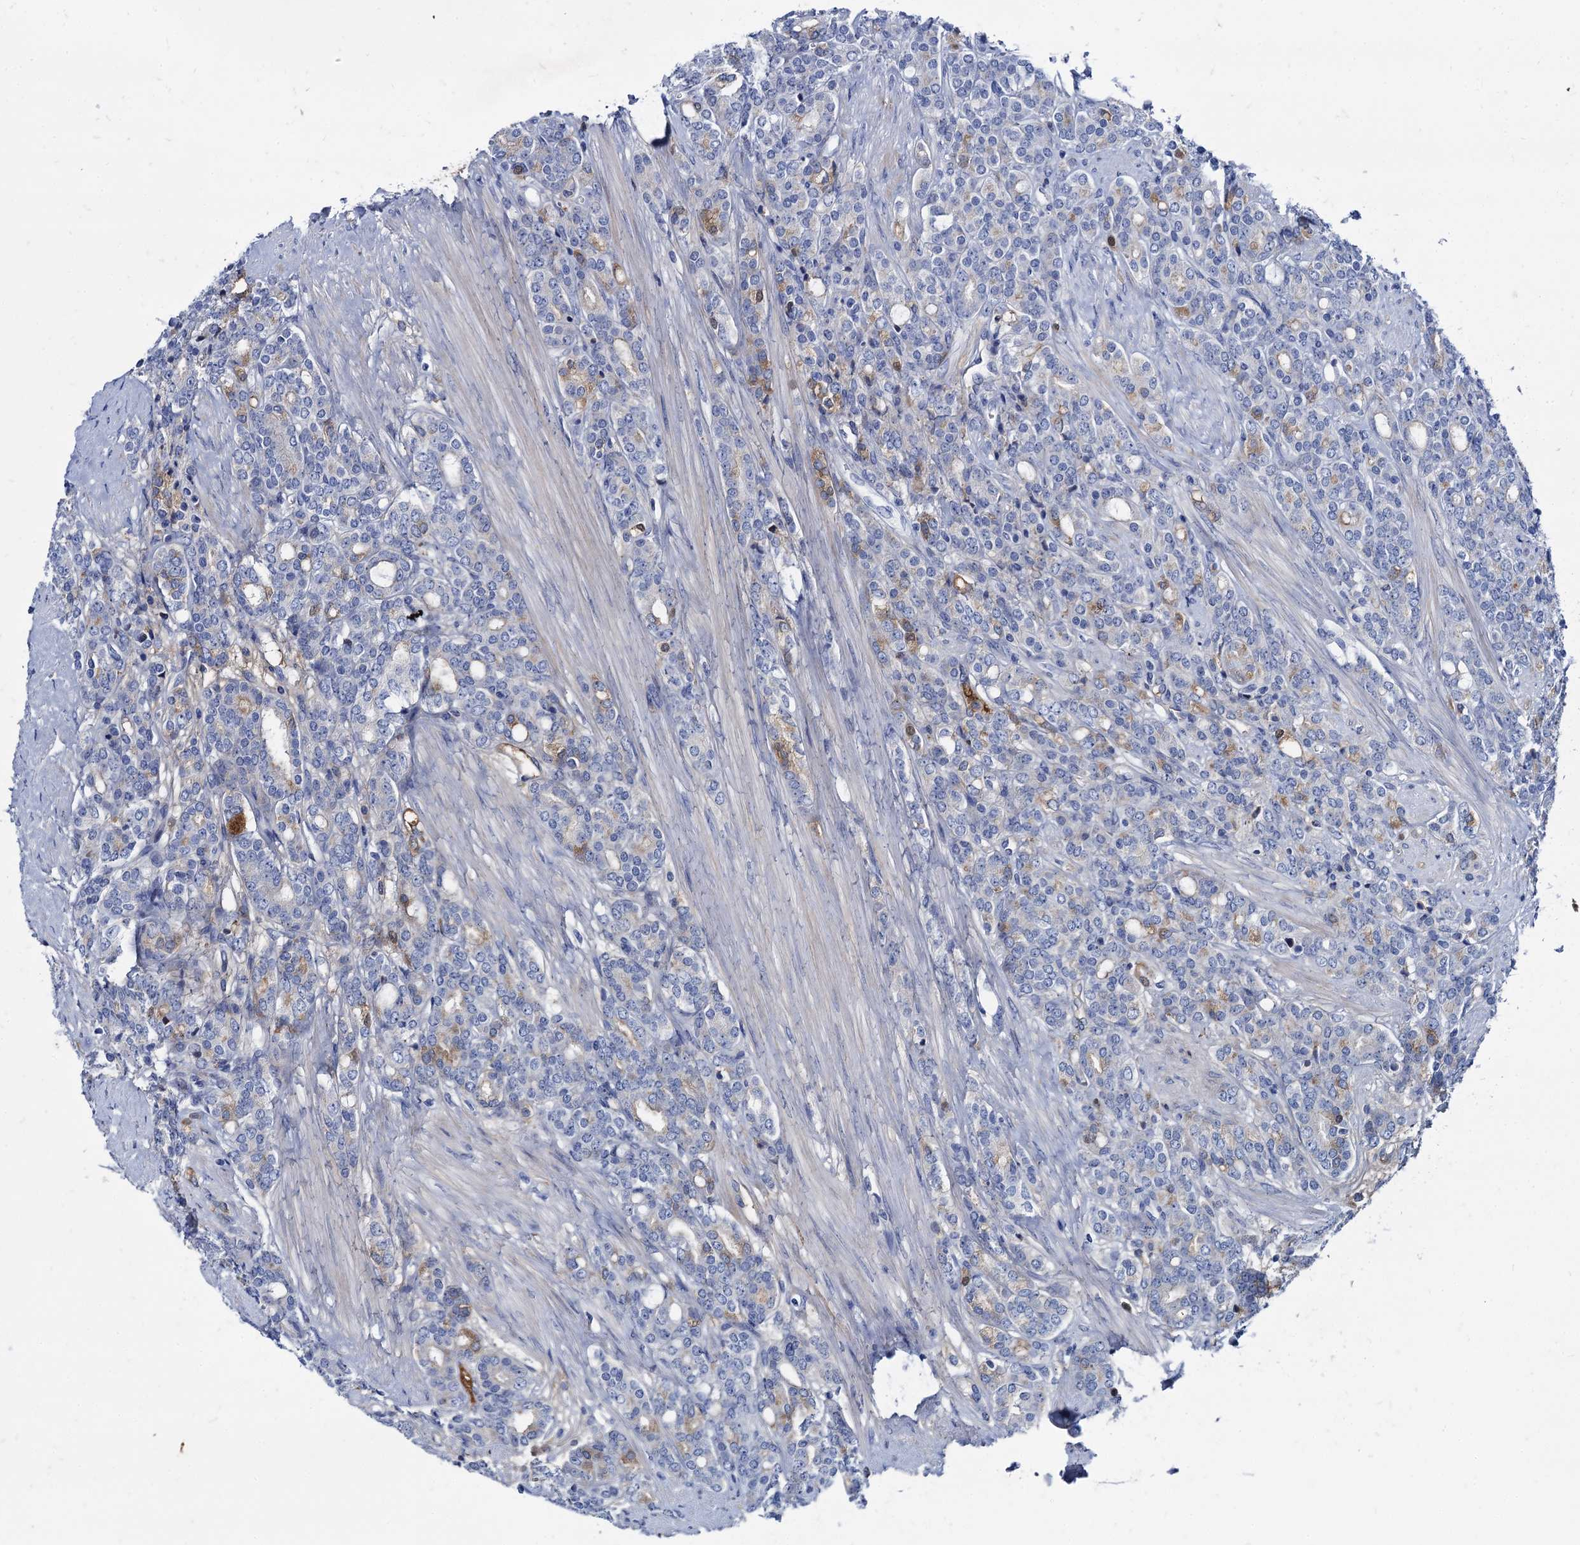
{"staining": {"intensity": "weak", "quantity": "<25%", "location": "cytoplasmic/membranous"}, "tissue": "prostate cancer", "cell_type": "Tumor cells", "image_type": "cancer", "snomed": [{"axis": "morphology", "description": "Adenocarcinoma, High grade"}, {"axis": "topography", "description": "Prostate"}], "caption": "High power microscopy micrograph of an IHC image of prostate cancer, revealing no significant staining in tumor cells. The staining is performed using DAB brown chromogen with nuclei counter-stained in using hematoxylin.", "gene": "TMEM72", "patient": {"sex": "male", "age": 62}}